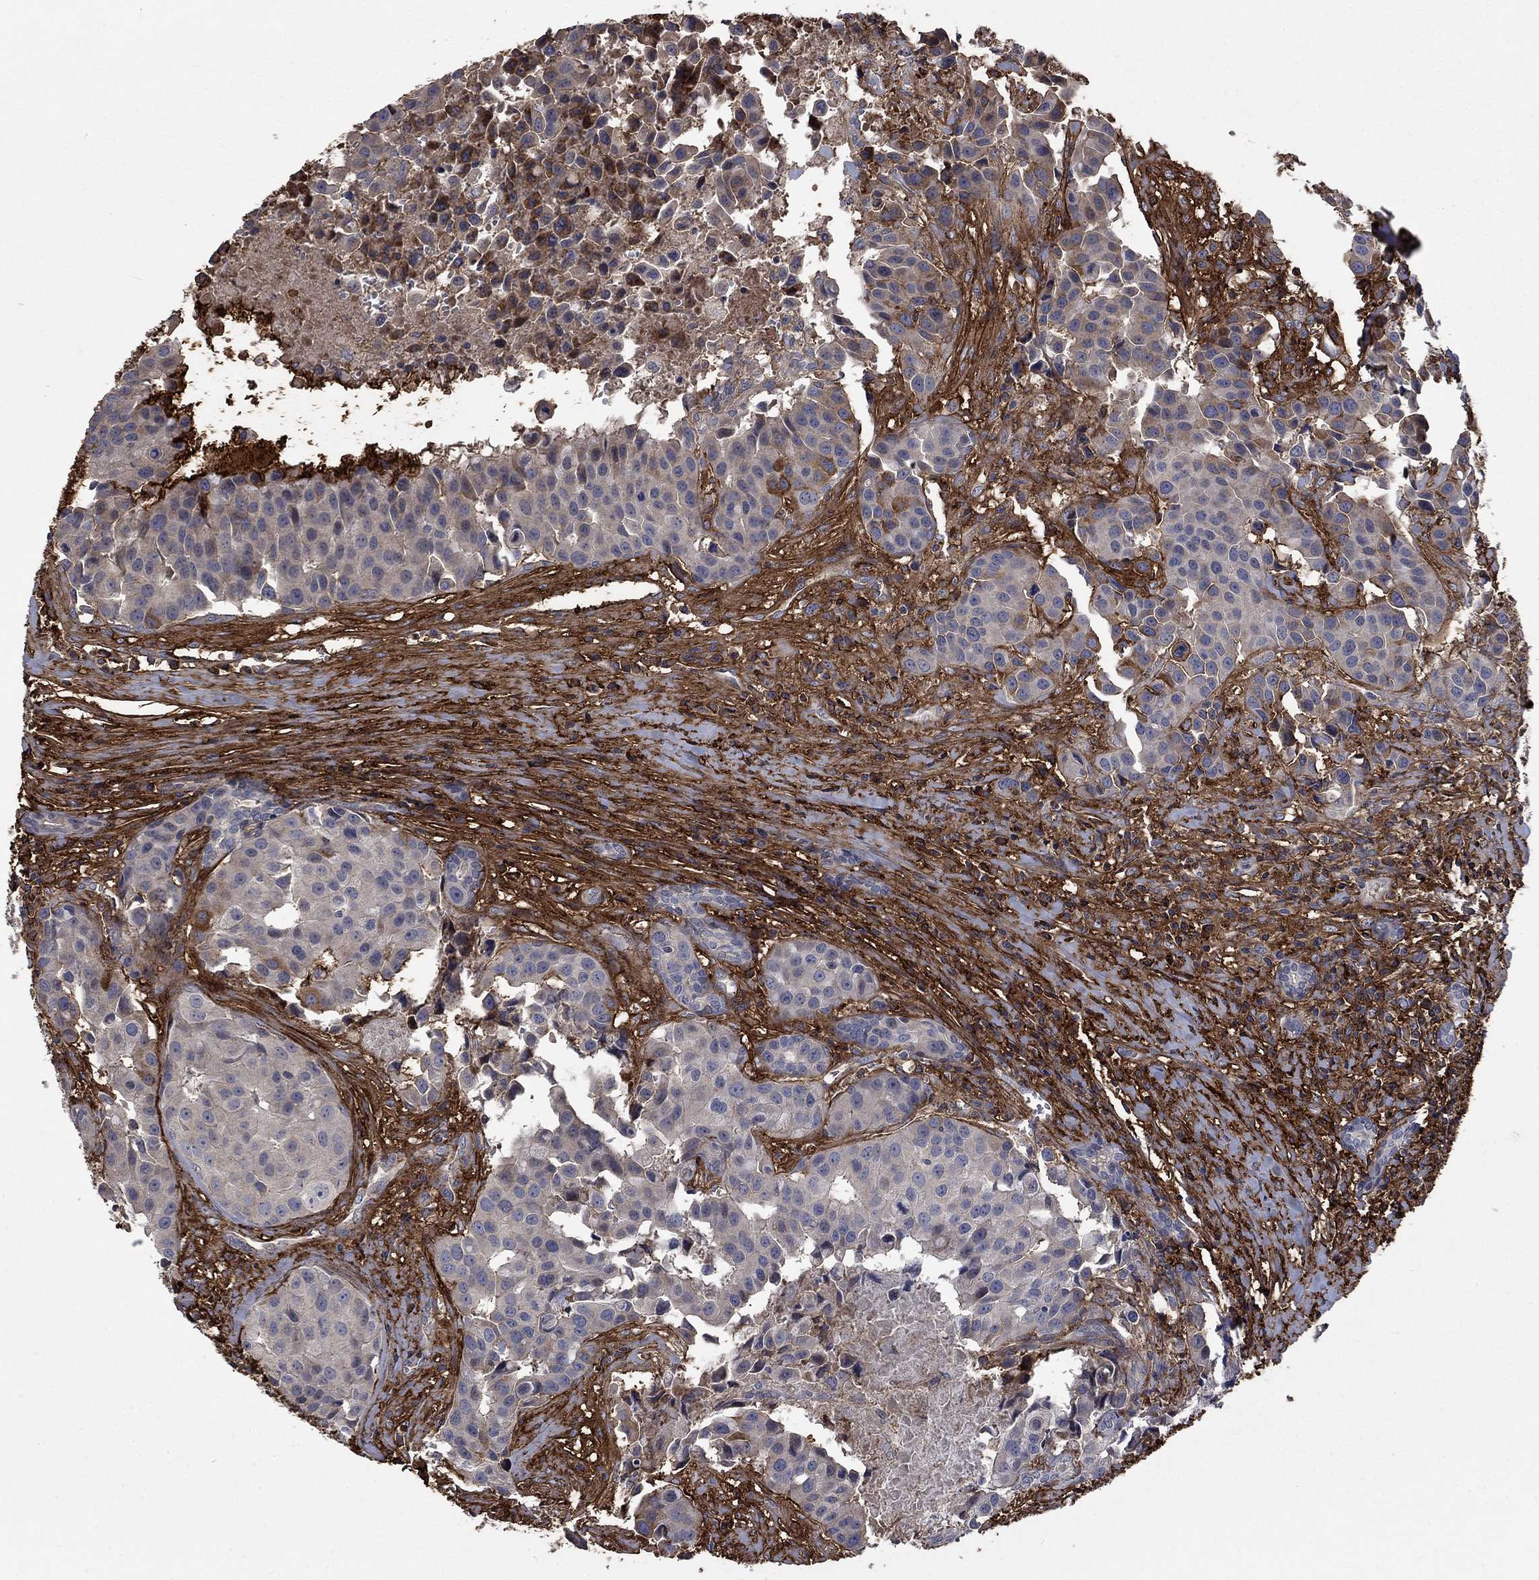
{"staining": {"intensity": "negative", "quantity": "none", "location": "none"}, "tissue": "head and neck cancer", "cell_type": "Tumor cells", "image_type": "cancer", "snomed": [{"axis": "morphology", "description": "Adenocarcinoma, NOS"}, {"axis": "topography", "description": "Head-Neck"}], "caption": "Immunohistochemistry of head and neck cancer displays no expression in tumor cells.", "gene": "VCAN", "patient": {"sex": "male", "age": 76}}